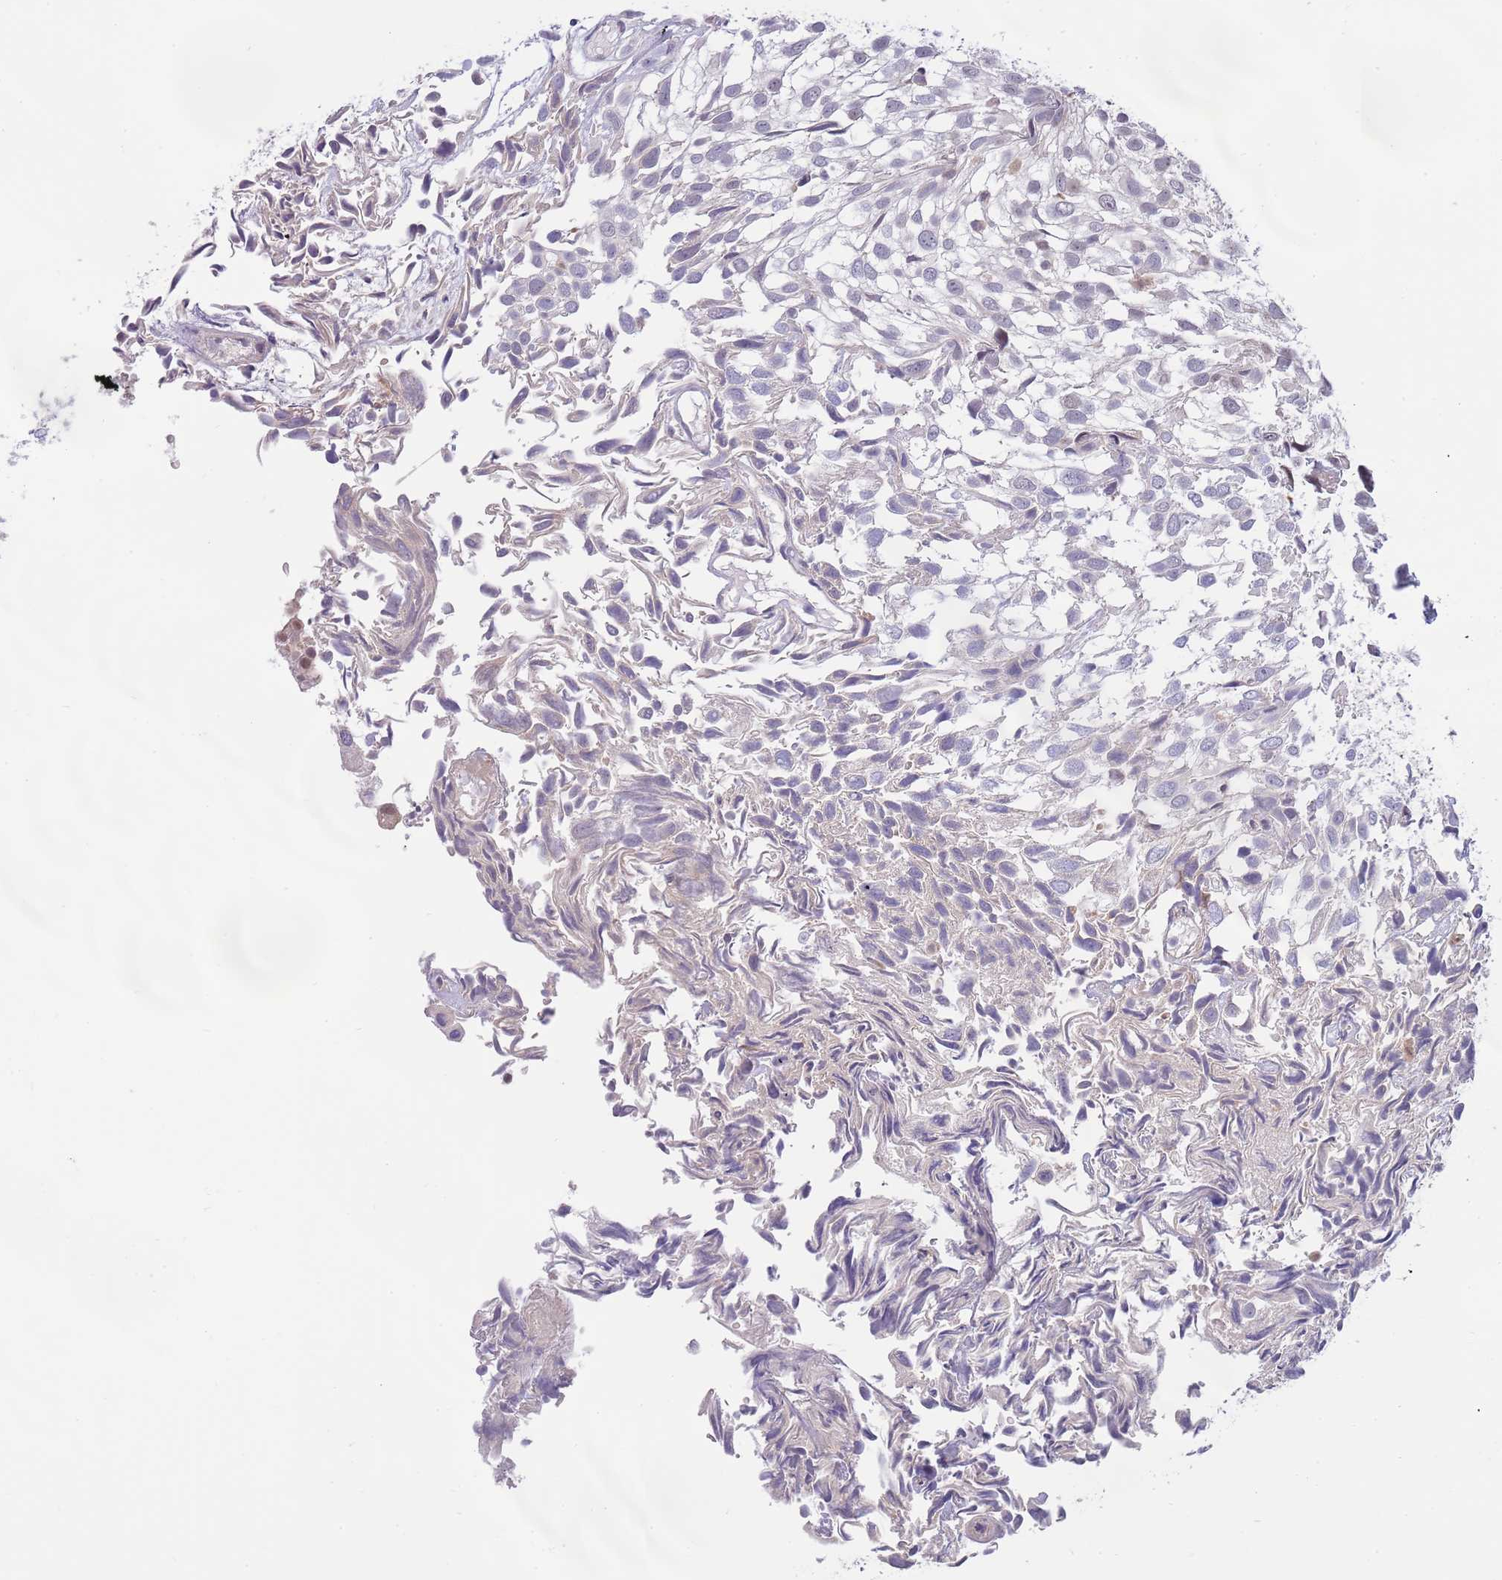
{"staining": {"intensity": "moderate", "quantity": "25%-75%", "location": "nuclear"}, "tissue": "urothelial cancer", "cell_type": "Tumor cells", "image_type": "cancer", "snomed": [{"axis": "morphology", "description": "Urothelial carcinoma, High grade"}, {"axis": "topography", "description": "Urinary bladder"}], "caption": "Urothelial cancer stained for a protein displays moderate nuclear positivity in tumor cells. The staining was performed using DAB (3,3'-diaminobenzidine), with brown indicating positive protein expression. Nuclei are stained blue with hematoxylin.", "gene": "NLRP6", "patient": {"sex": "male", "age": 56}}